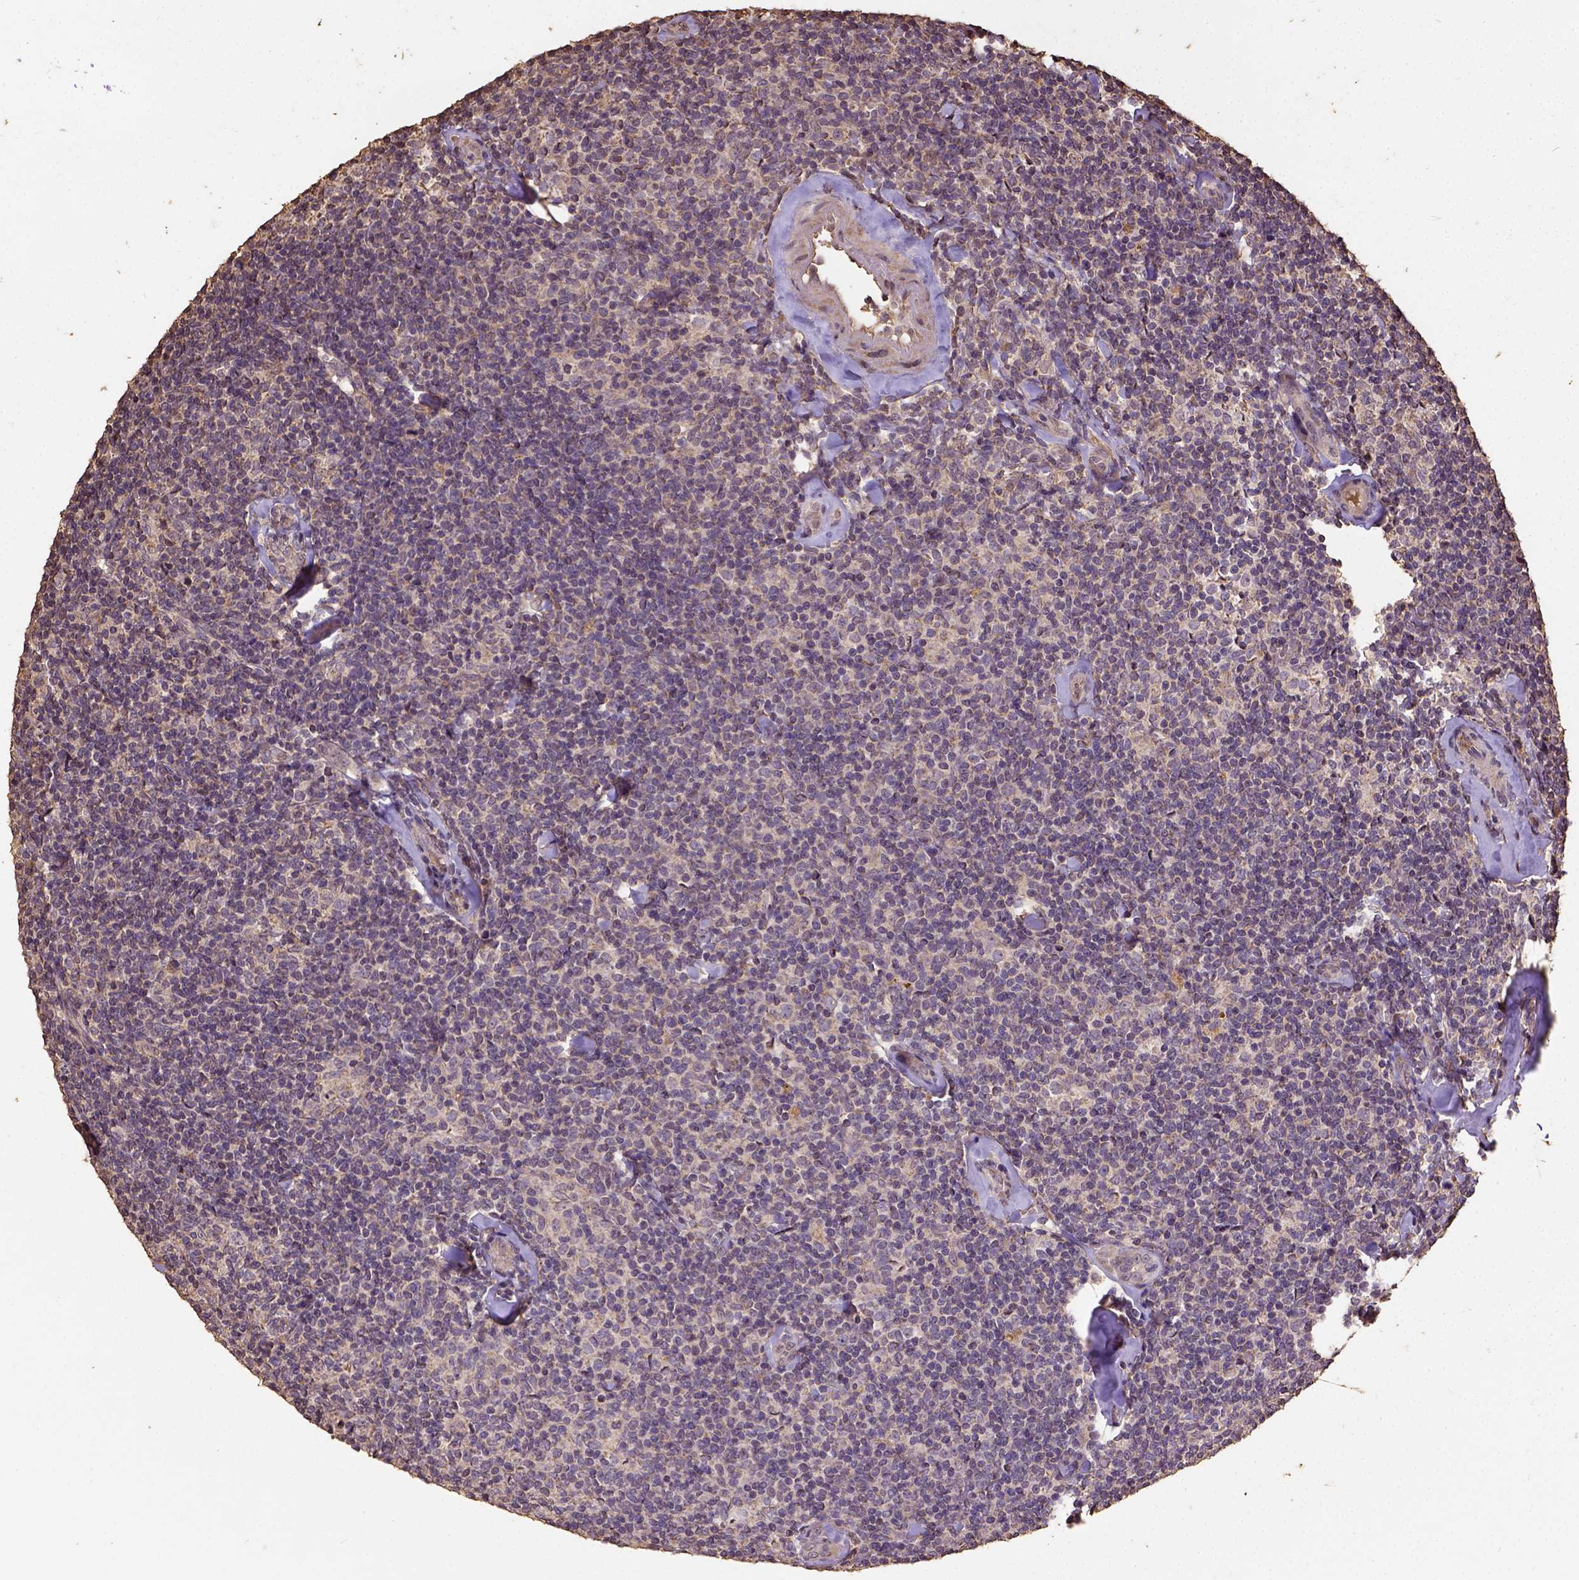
{"staining": {"intensity": "weak", "quantity": ">75%", "location": "cytoplasmic/membranous"}, "tissue": "lymphoma", "cell_type": "Tumor cells", "image_type": "cancer", "snomed": [{"axis": "morphology", "description": "Malignant lymphoma, non-Hodgkin's type, Low grade"}, {"axis": "topography", "description": "Lymph node"}], "caption": "Lymphoma stained with a protein marker demonstrates weak staining in tumor cells.", "gene": "ATP1B3", "patient": {"sex": "female", "age": 56}}